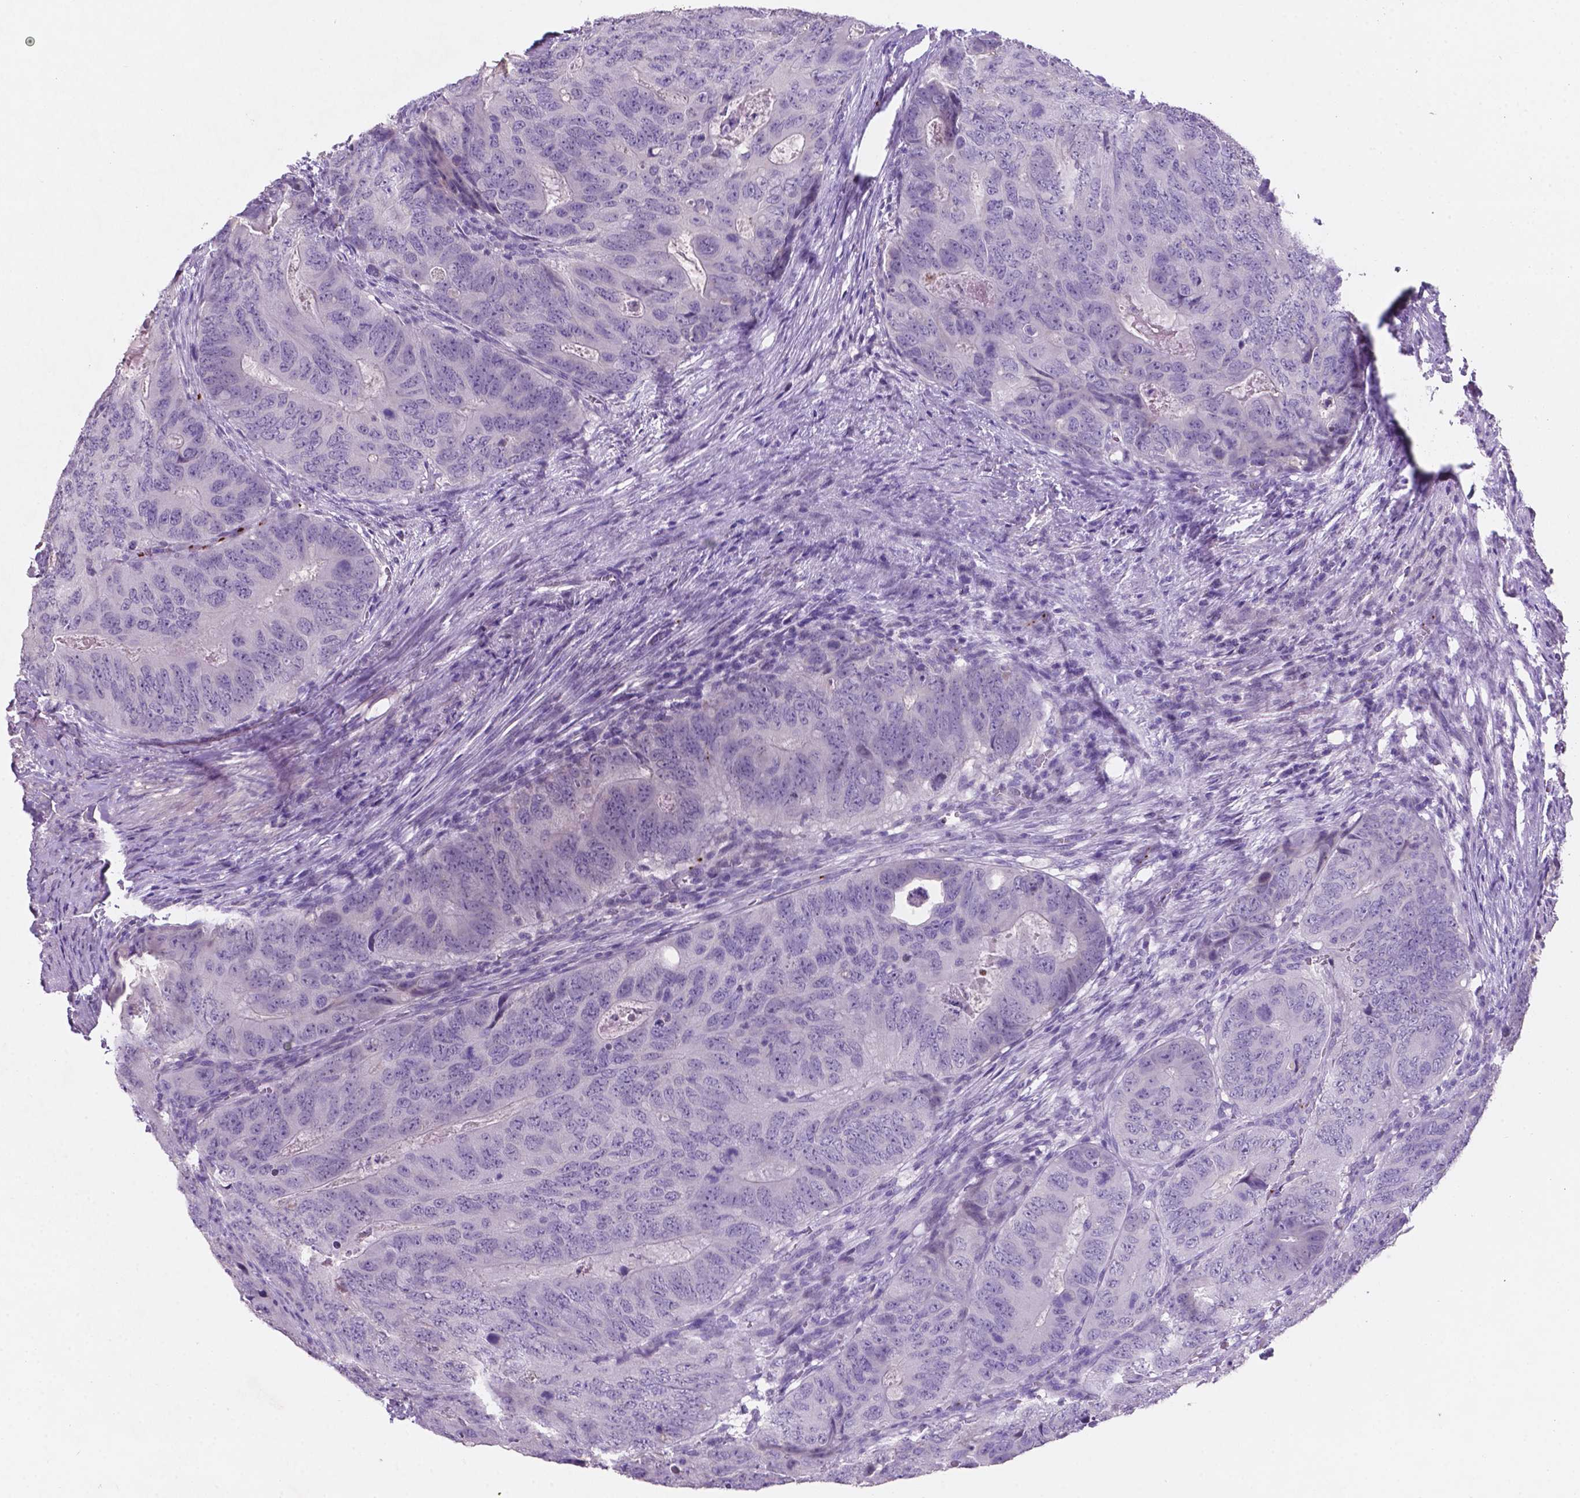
{"staining": {"intensity": "negative", "quantity": "none", "location": "none"}, "tissue": "colorectal cancer", "cell_type": "Tumor cells", "image_type": "cancer", "snomed": [{"axis": "morphology", "description": "Adenocarcinoma, NOS"}, {"axis": "topography", "description": "Colon"}], "caption": "High power microscopy histopathology image of an immunohistochemistry histopathology image of adenocarcinoma (colorectal), revealing no significant positivity in tumor cells.", "gene": "EBLN2", "patient": {"sex": "male", "age": 79}}